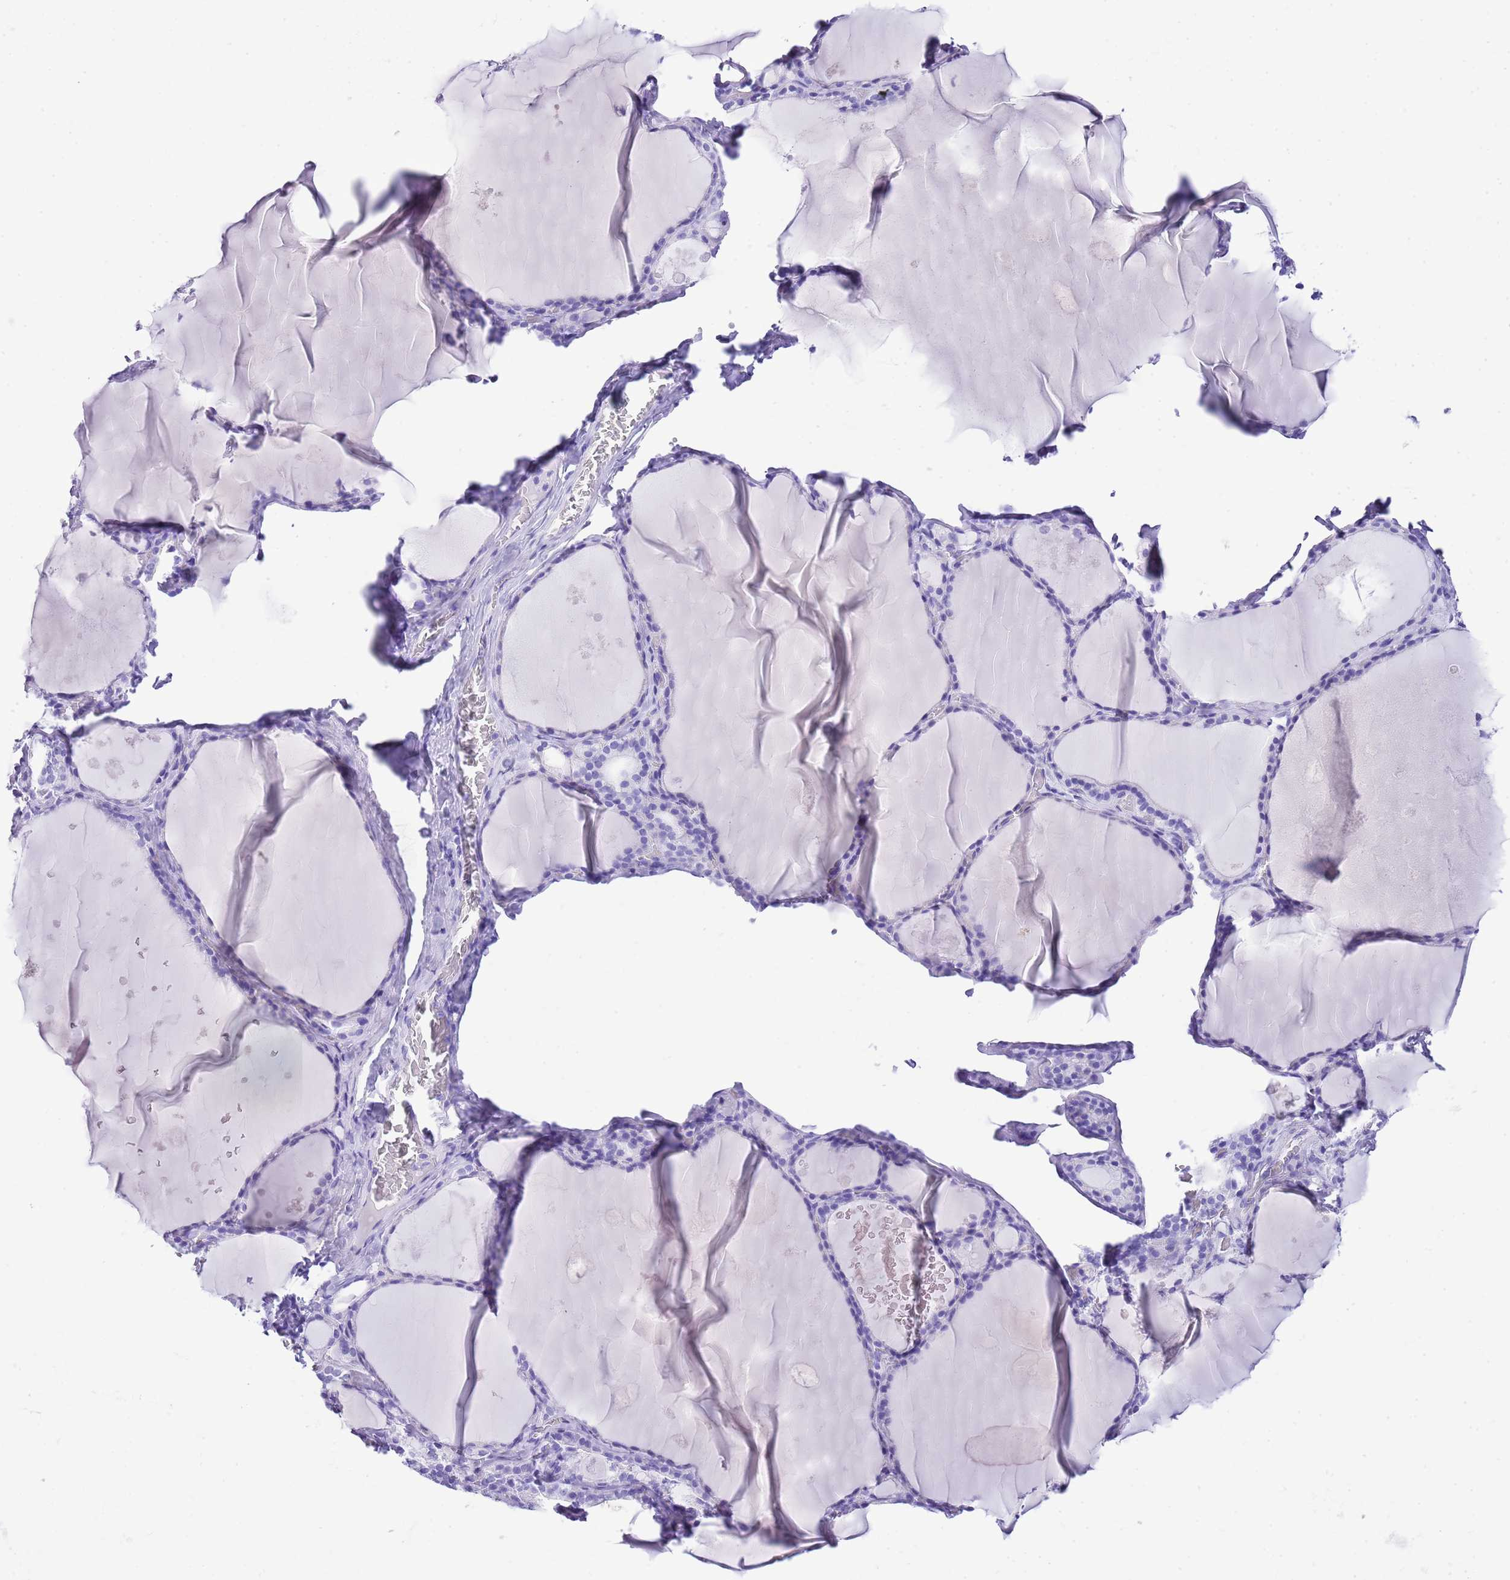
{"staining": {"intensity": "negative", "quantity": "none", "location": "none"}, "tissue": "thyroid gland", "cell_type": "Glandular cells", "image_type": "normal", "snomed": [{"axis": "morphology", "description": "Normal tissue, NOS"}, {"axis": "topography", "description": "Thyroid gland"}], "caption": "Glandular cells show no significant expression in benign thyroid gland. The staining is performed using DAB brown chromogen with nuclei counter-stained in using hematoxylin.", "gene": "KCNC1", "patient": {"sex": "male", "age": 56}}